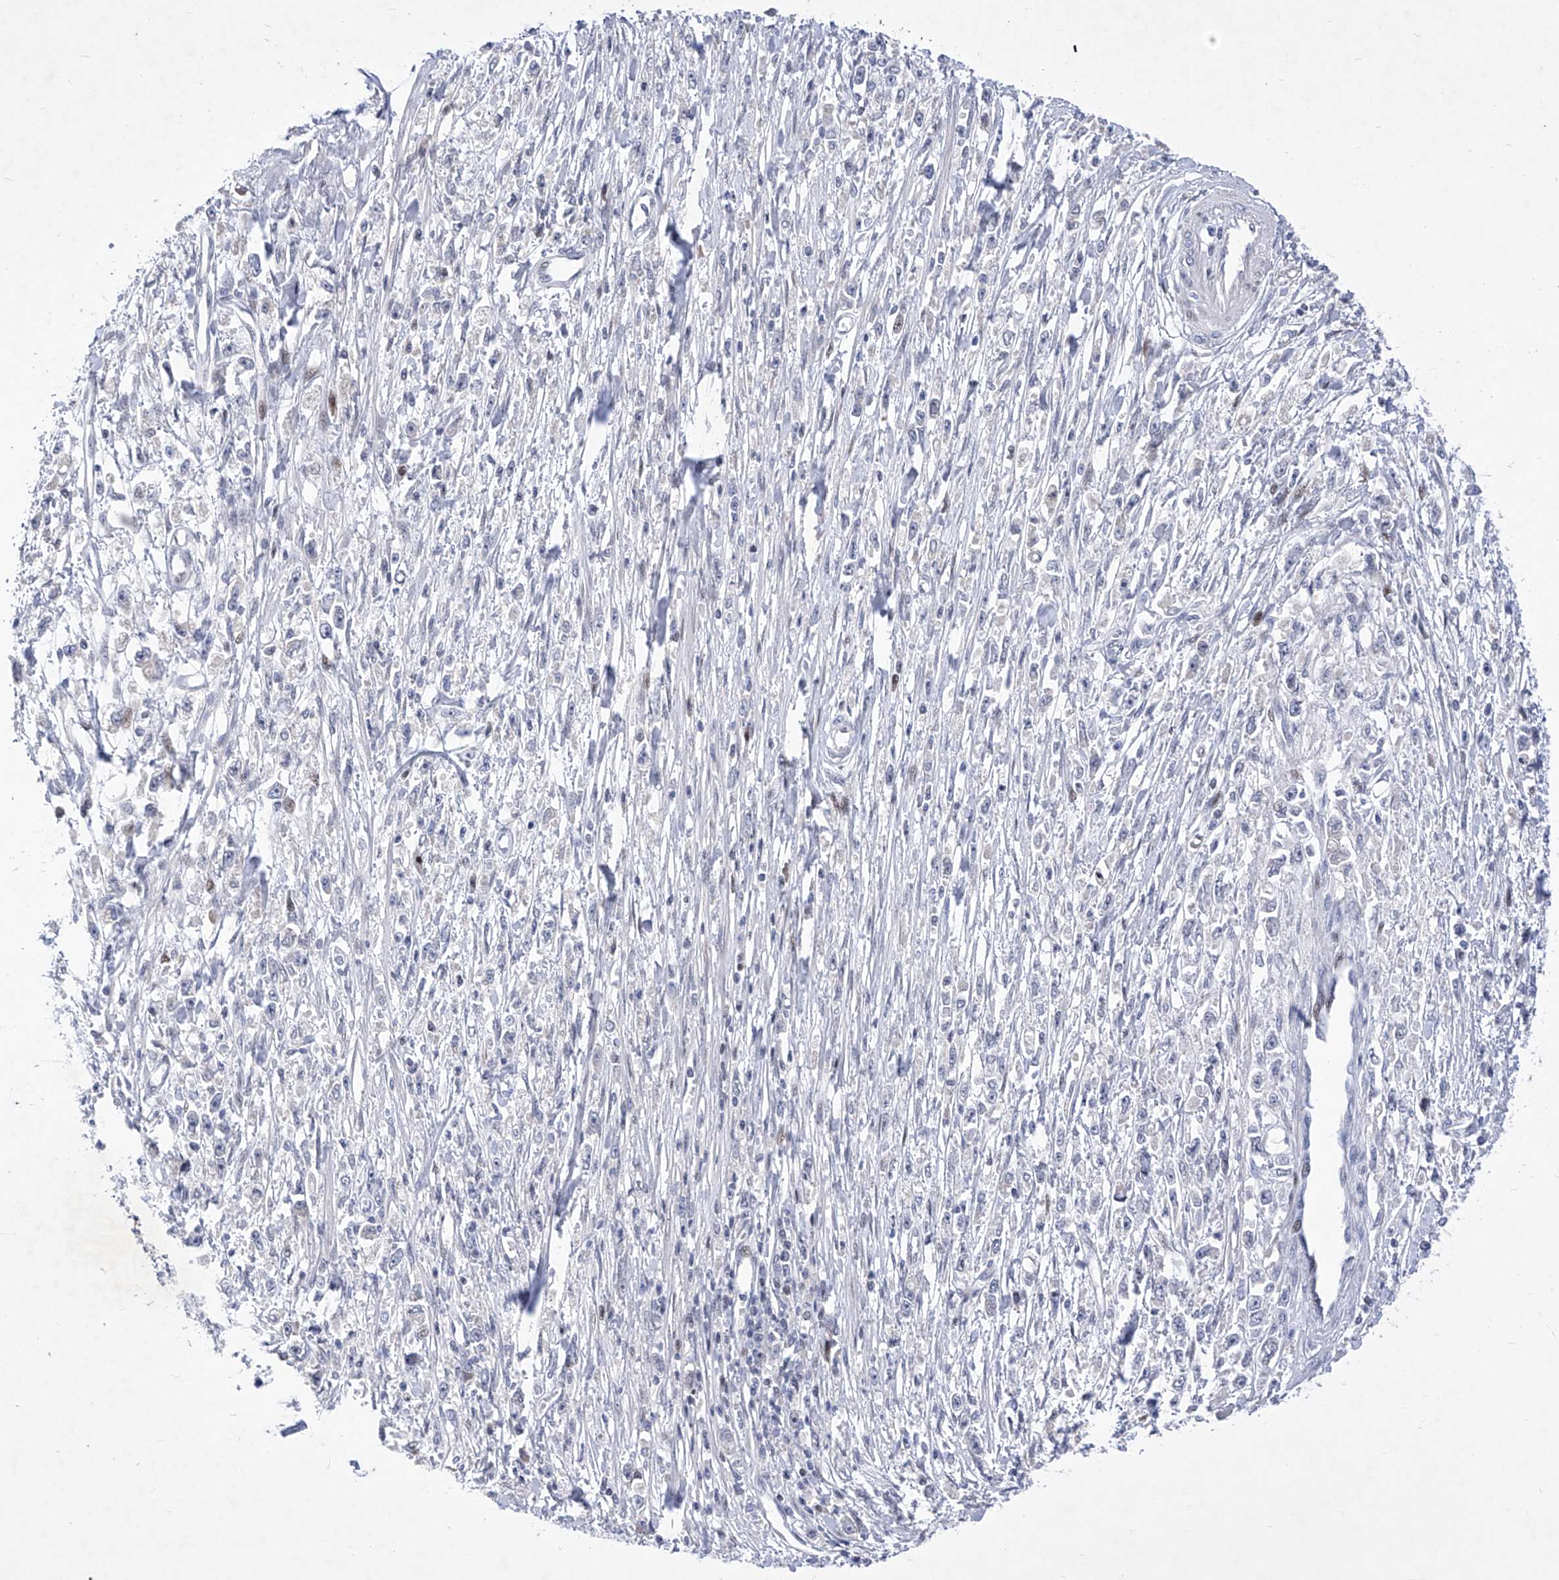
{"staining": {"intensity": "negative", "quantity": "none", "location": "none"}, "tissue": "stomach cancer", "cell_type": "Tumor cells", "image_type": "cancer", "snomed": [{"axis": "morphology", "description": "Adenocarcinoma, NOS"}, {"axis": "topography", "description": "Stomach"}], "caption": "Adenocarcinoma (stomach) stained for a protein using immunohistochemistry (IHC) demonstrates no expression tumor cells.", "gene": "NUFIP1", "patient": {"sex": "female", "age": 59}}